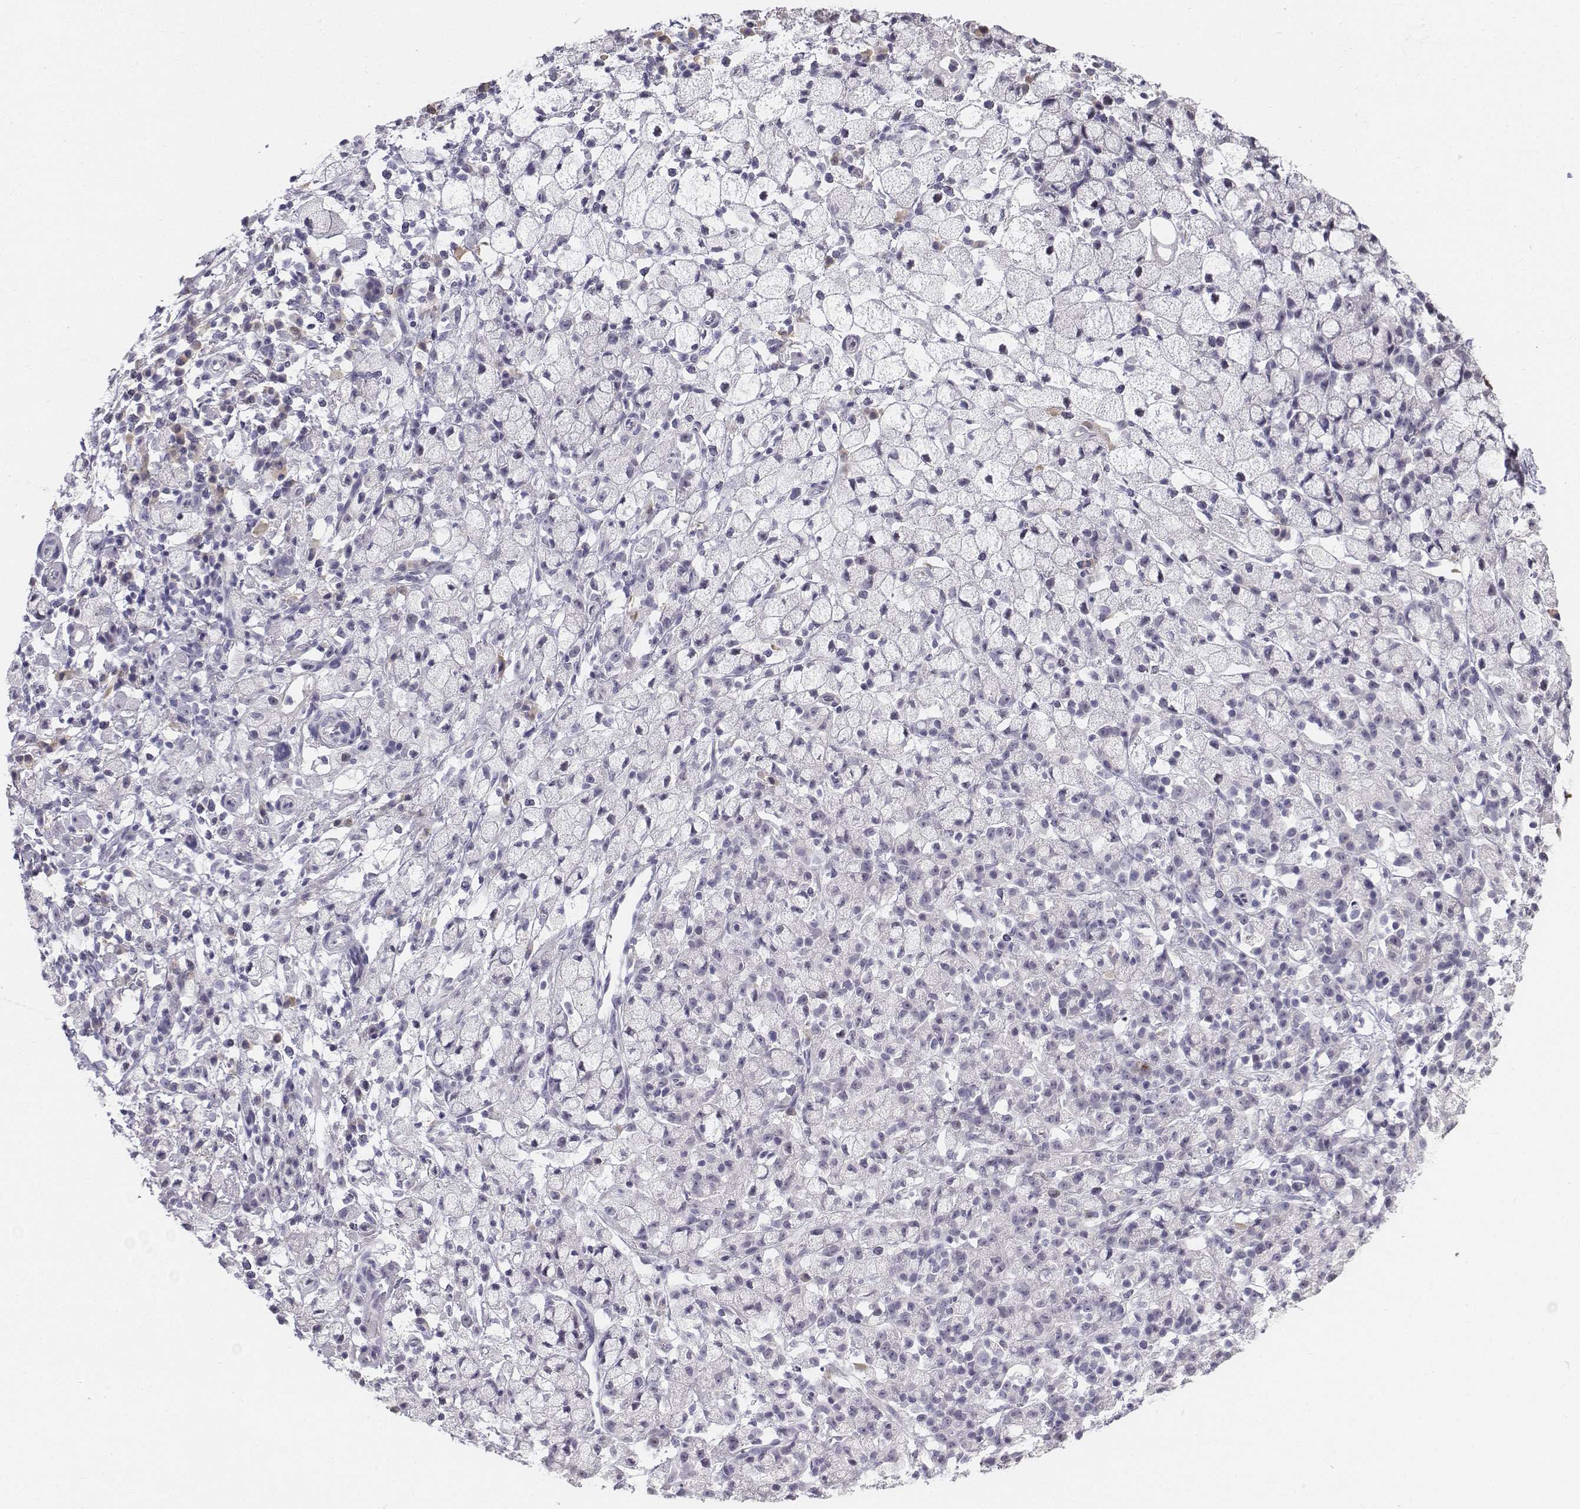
{"staining": {"intensity": "negative", "quantity": "none", "location": "none"}, "tissue": "stomach cancer", "cell_type": "Tumor cells", "image_type": "cancer", "snomed": [{"axis": "morphology", "description": "Adenocarcinoma, NOS"}, {"axis": "topography", "description": "Stomach"}], "caption": "Human stomach cancer (adenocarcinoma) stained for a protein using immunohistochemistry (IHC) reveals no expression in tumor cells.", "gene": "PENK", "patient": {"sex": "male", "age": 58}}